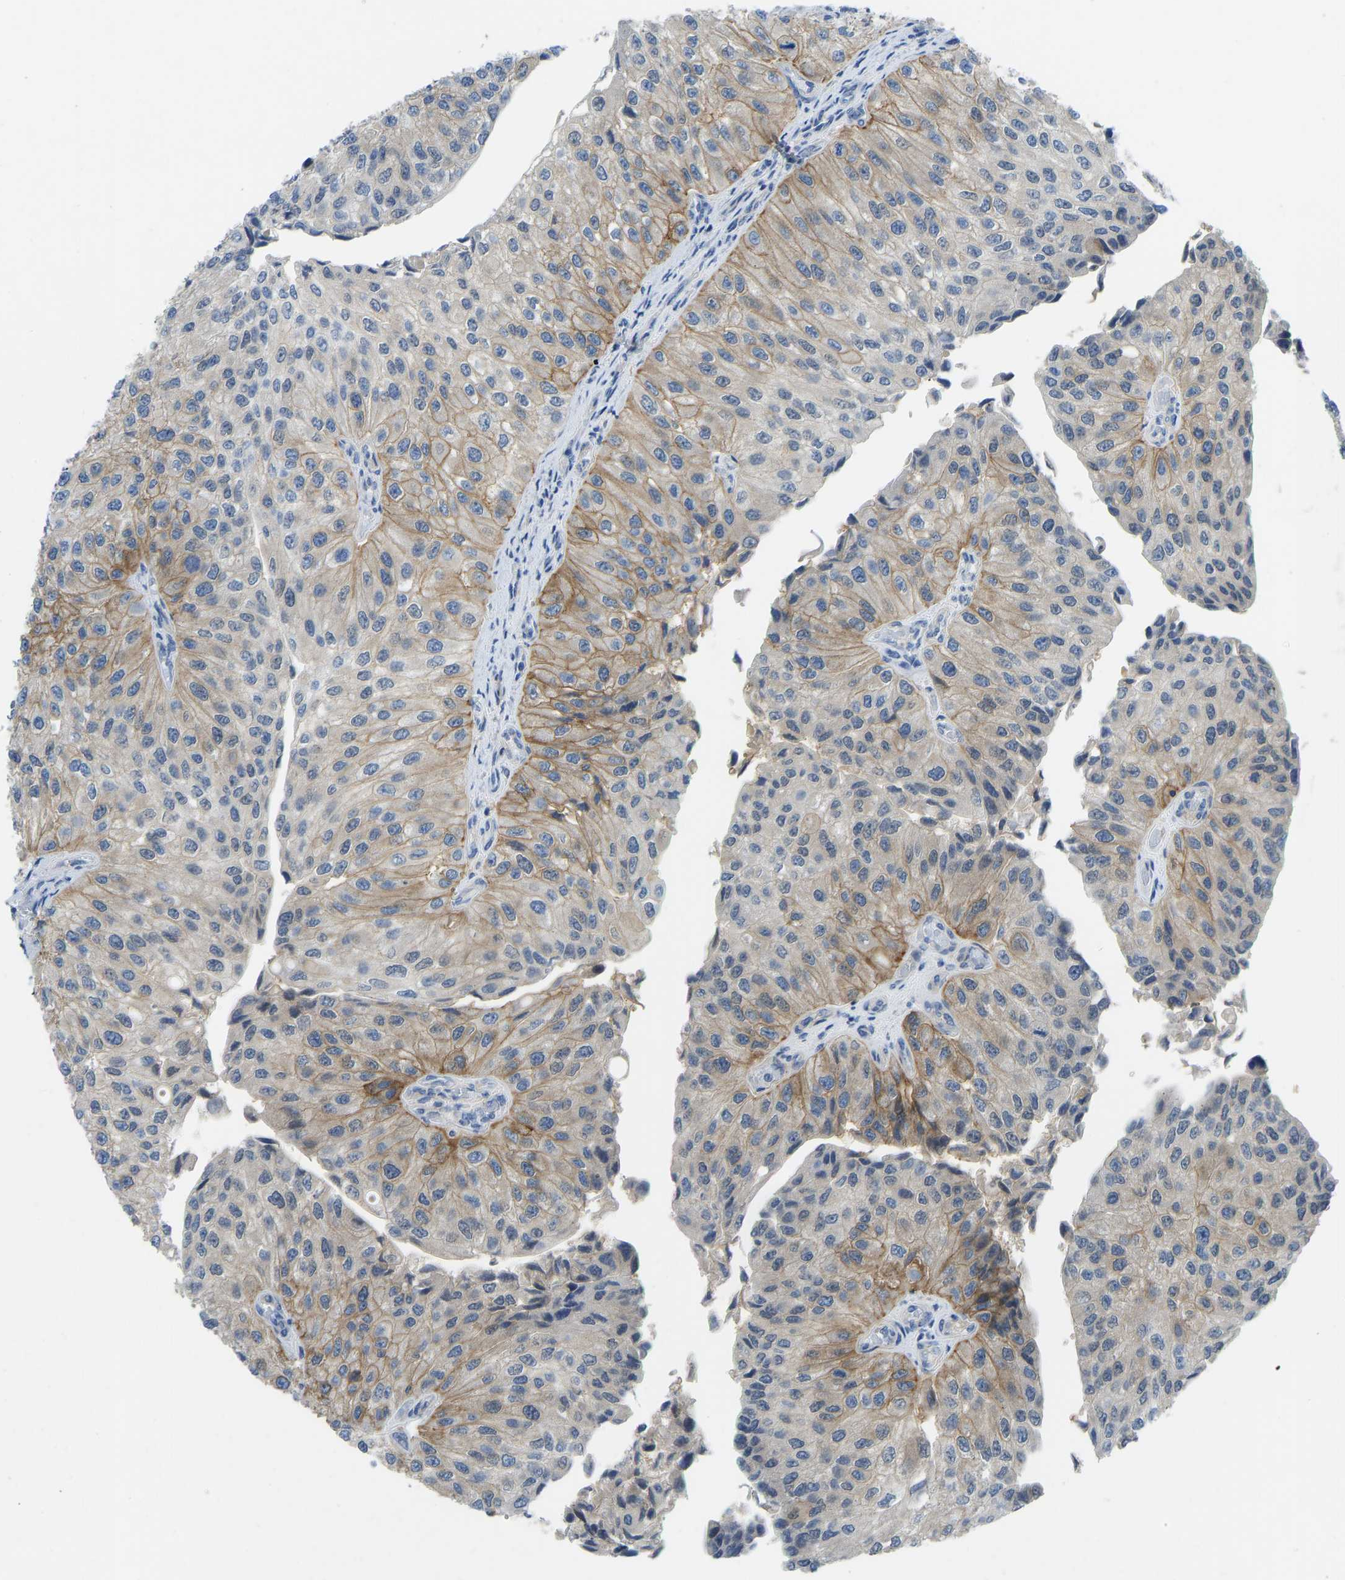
{"staining": {"intensity": "moderate", "quantity": "25%-75%", "location": "cytoplasmic/membranous"}, "tissue": "urothelial cancer", "cell_type": "Tumor cells", "image_type": "cancer", "snomed": [{"axis": "morphology", "description": "Urothelial carcinoma, High grade"}, {"axis": "topography", "description": "Kidney"}, {"axis": "topography", "description": "Urinary bladder"}], "caption": "Immunohistochemistry (DAB) staining of urothelial carcinoma (high-grade) demonstrates moderate cytoplasmic/membranous protein staining in about 25%-75% of tumor cells.", "gene": "NDRG3", "patient": {"sex": "male", "age": 77}}